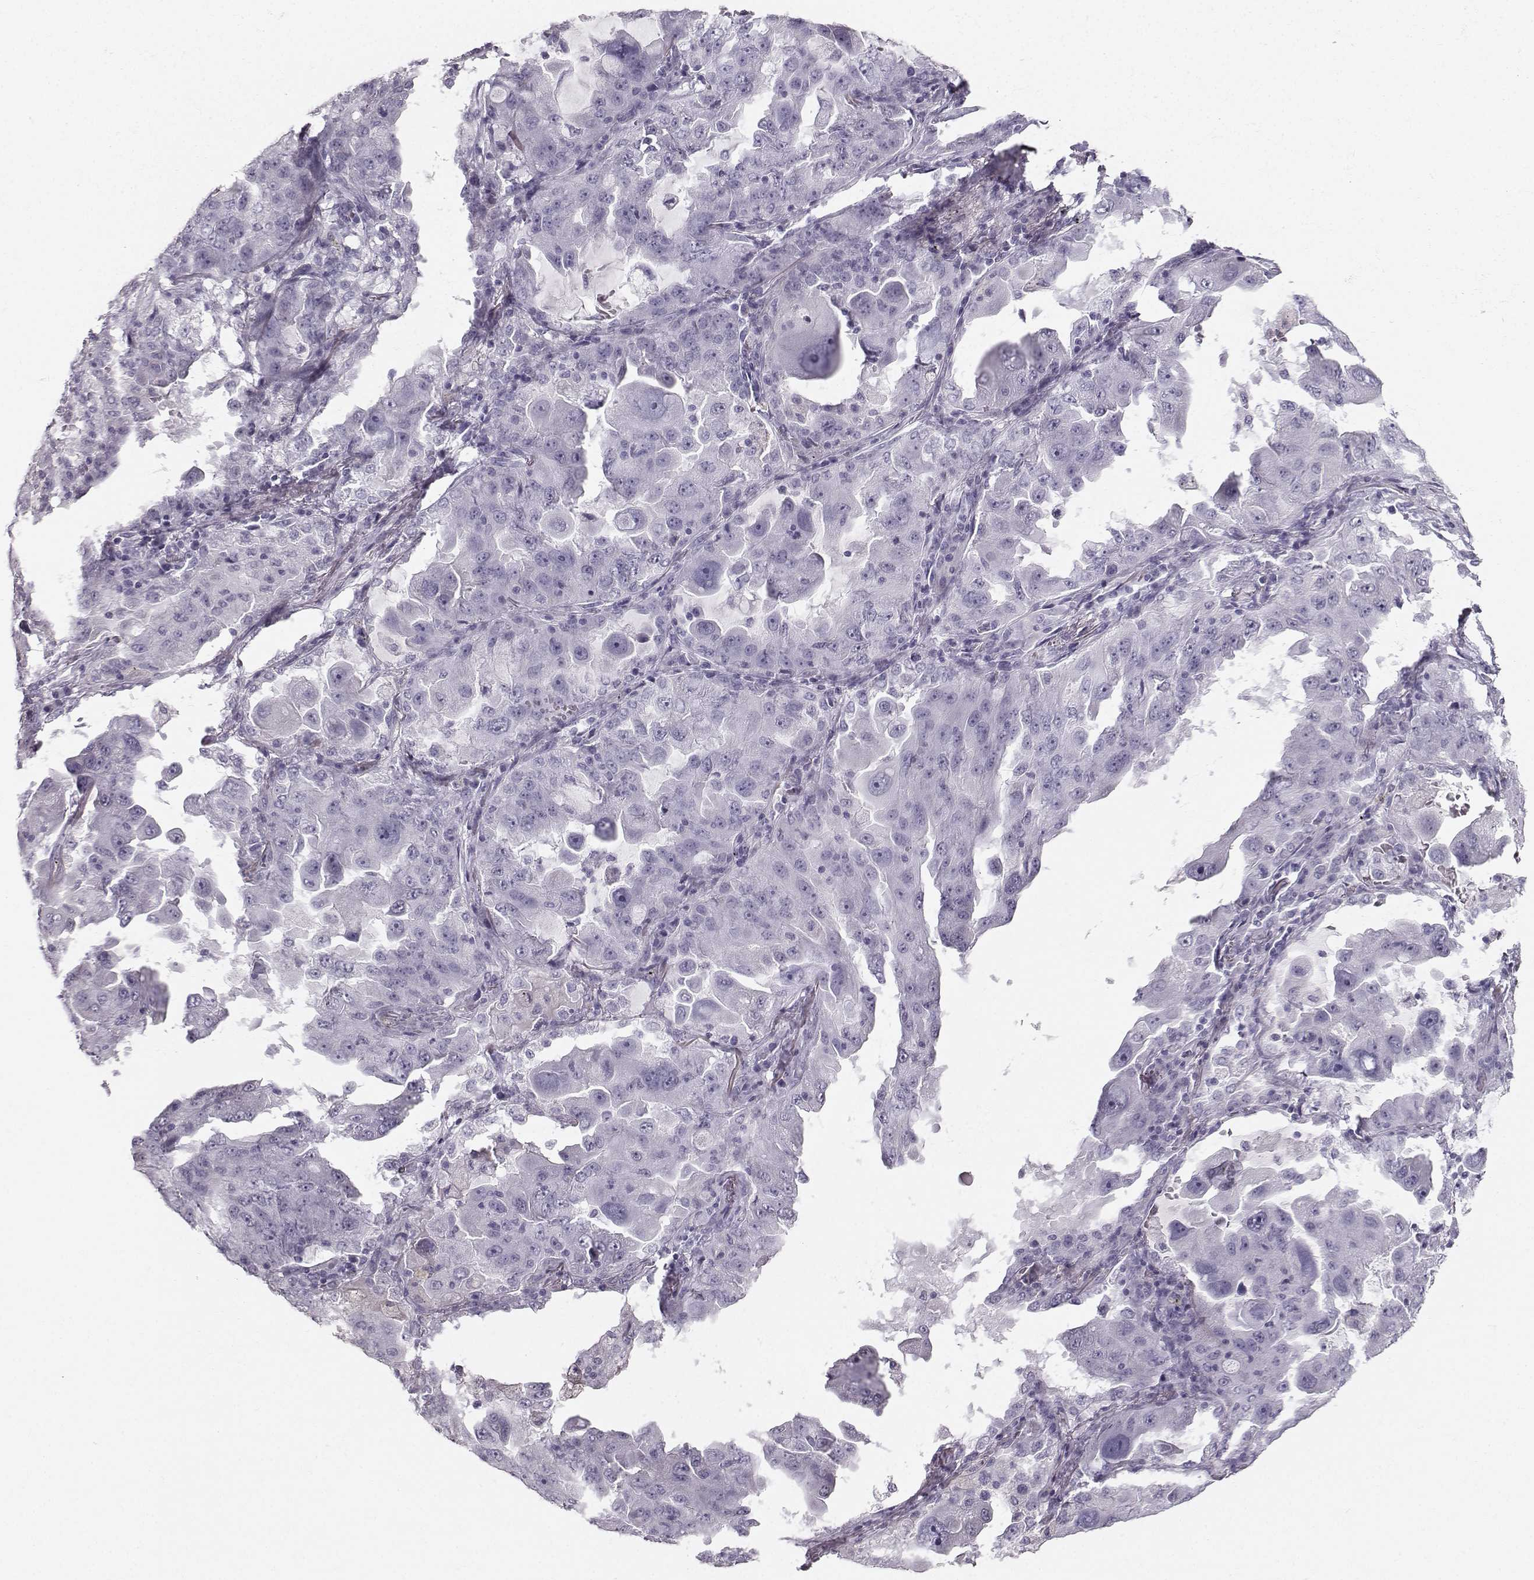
{"staining": {"intensity": "negative", "quantity": "none", "location": "none"}, "tissue": "lung cancer", "cell_type": "Tumor cells", "image_type": "cancer", "snomed": [{"axis": "morphology", "description": "Adenocarcinoma, NOS"}, {"axis": "topography", "description": "Lung"}], "caption": "Lung cancer was stained to show a protein in brown. There is no significant expression in tumor cells.", "gene": "CASR", "patient": {"sex": "female", "age": 61}}